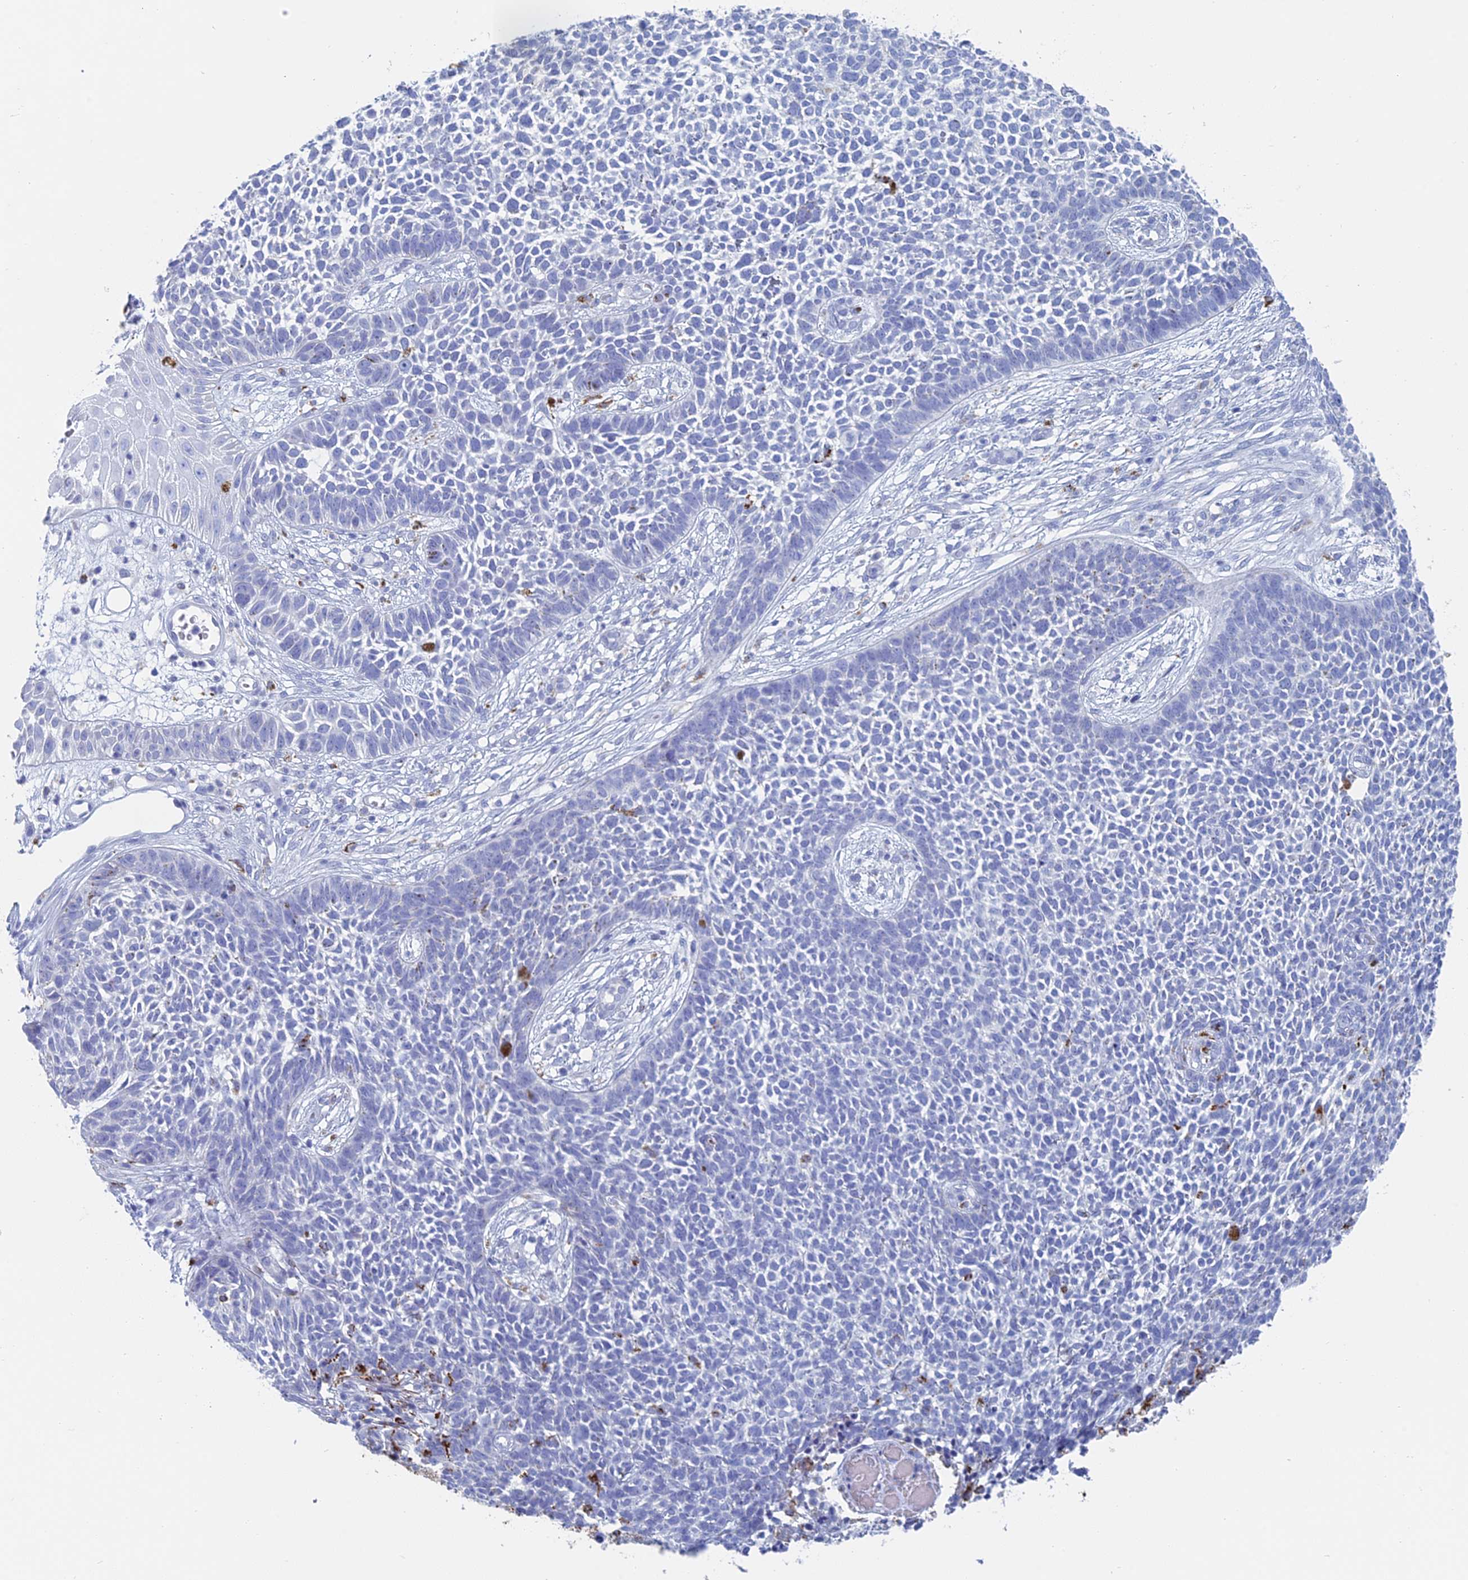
{"staining": {"intensity": "negative", "quantity": "none", "location": "none"}, "tissue": "skin cancer", "cell_type": "Tumor cells", "image_type": "cancer", "snomed": [{"axis": "morphology", "description": "Basal cell carcinoma"}, {"axis": "topography", "description": "Skin"}], "caption": "There is no significant positivity in tumor cells of skin cancer (basal cell carcinoma).", "gene": "ALMS1", "patient": {"sex": "female", "age": 84}}